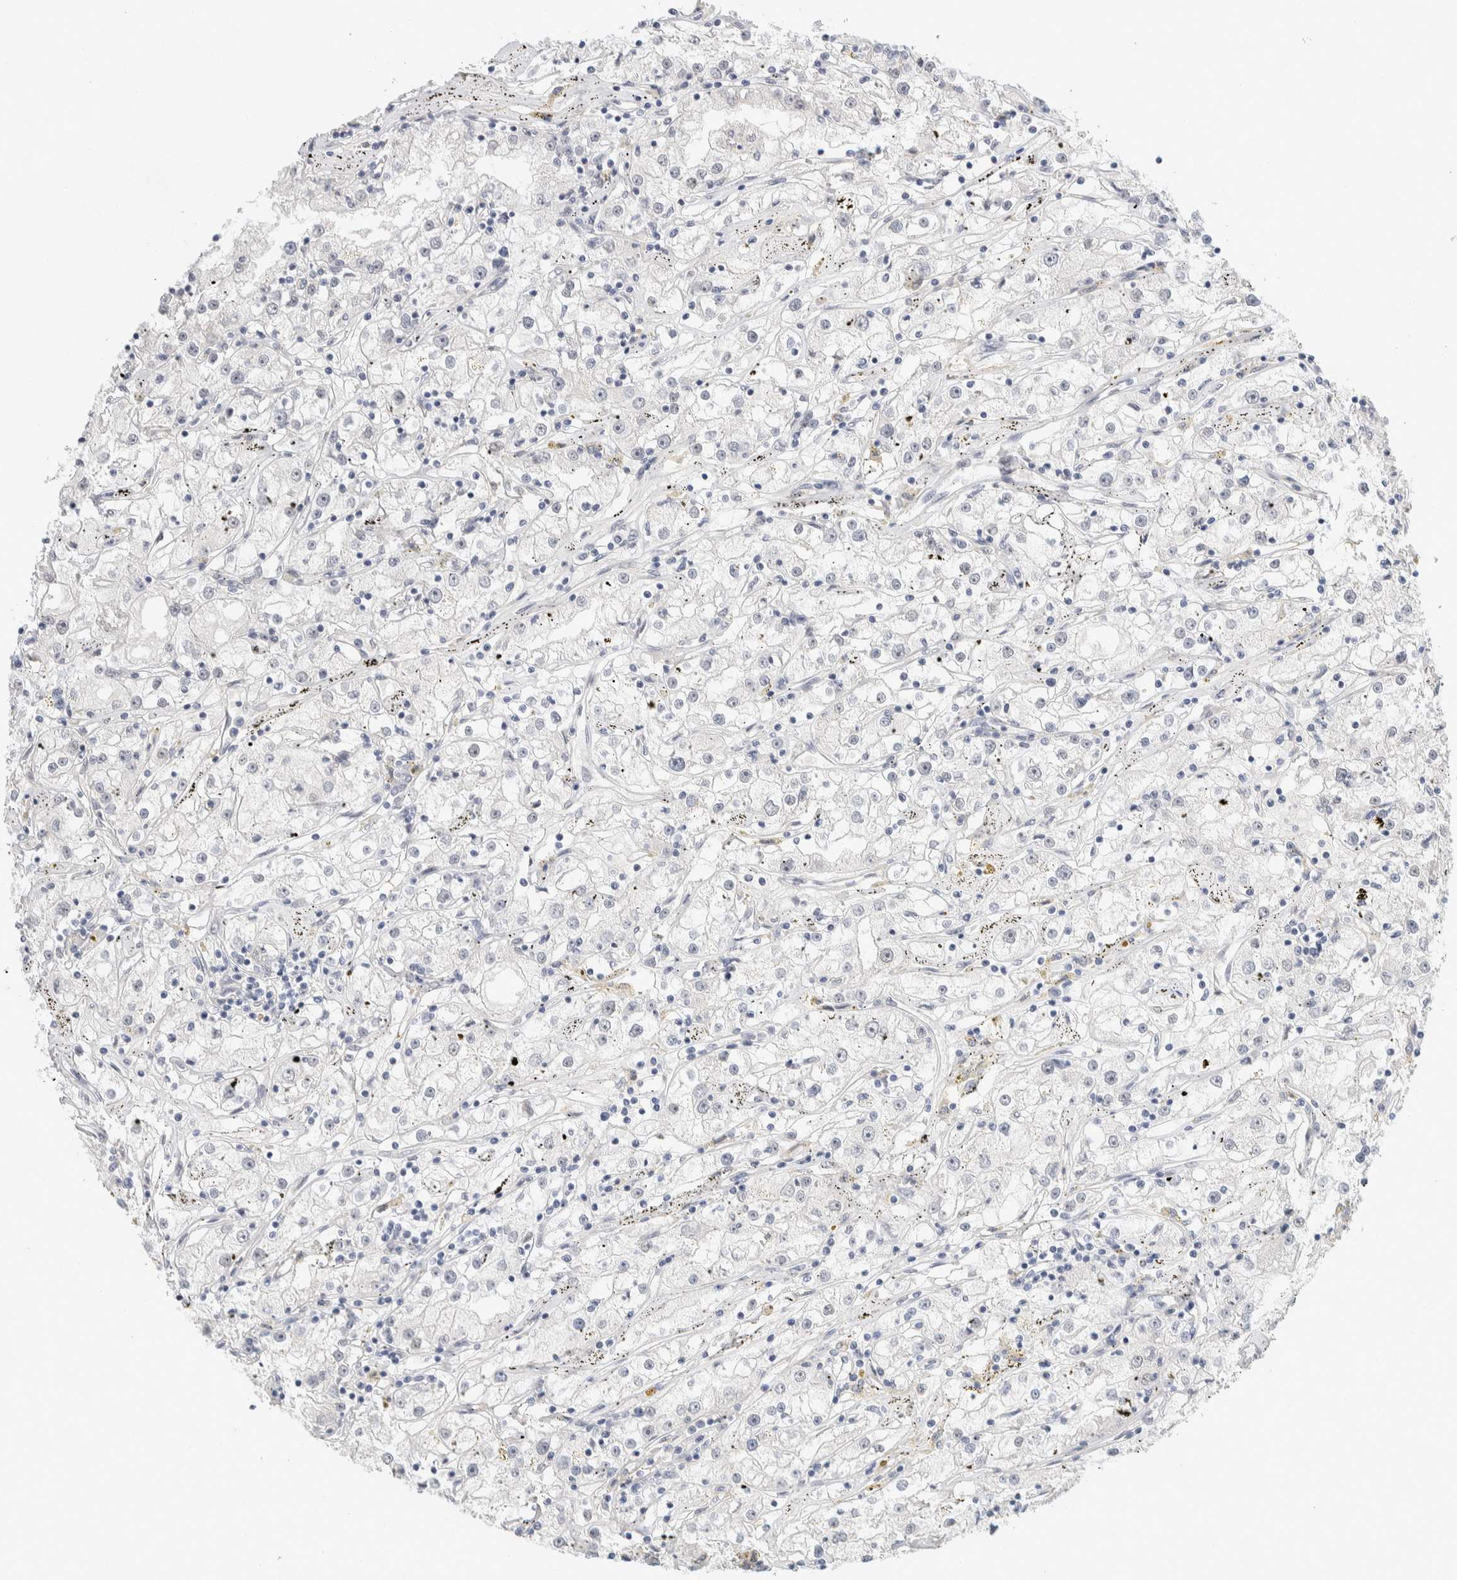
{"staining": {"intensity": "negative", "quantity": "none", "location": "none"}, "tissue": "renal cancer", "cell_type": "Tumor cells", "image_type": "cancer", "snomed": [{"axis": "morphology", "description": "Adenocarcinoma, NOS"}, {"axis": "topography", "description": "Kidney"}], "caption": "Adenocarcinoma (renal) was stained to show a protein in brown. There is no significant positivity in tumor cells. (DAB immunohistochemistry (IHC) with hematoxylin counter stain).", "gene": "PRMT1", "patient": {"sex": "male", "age": 56}}